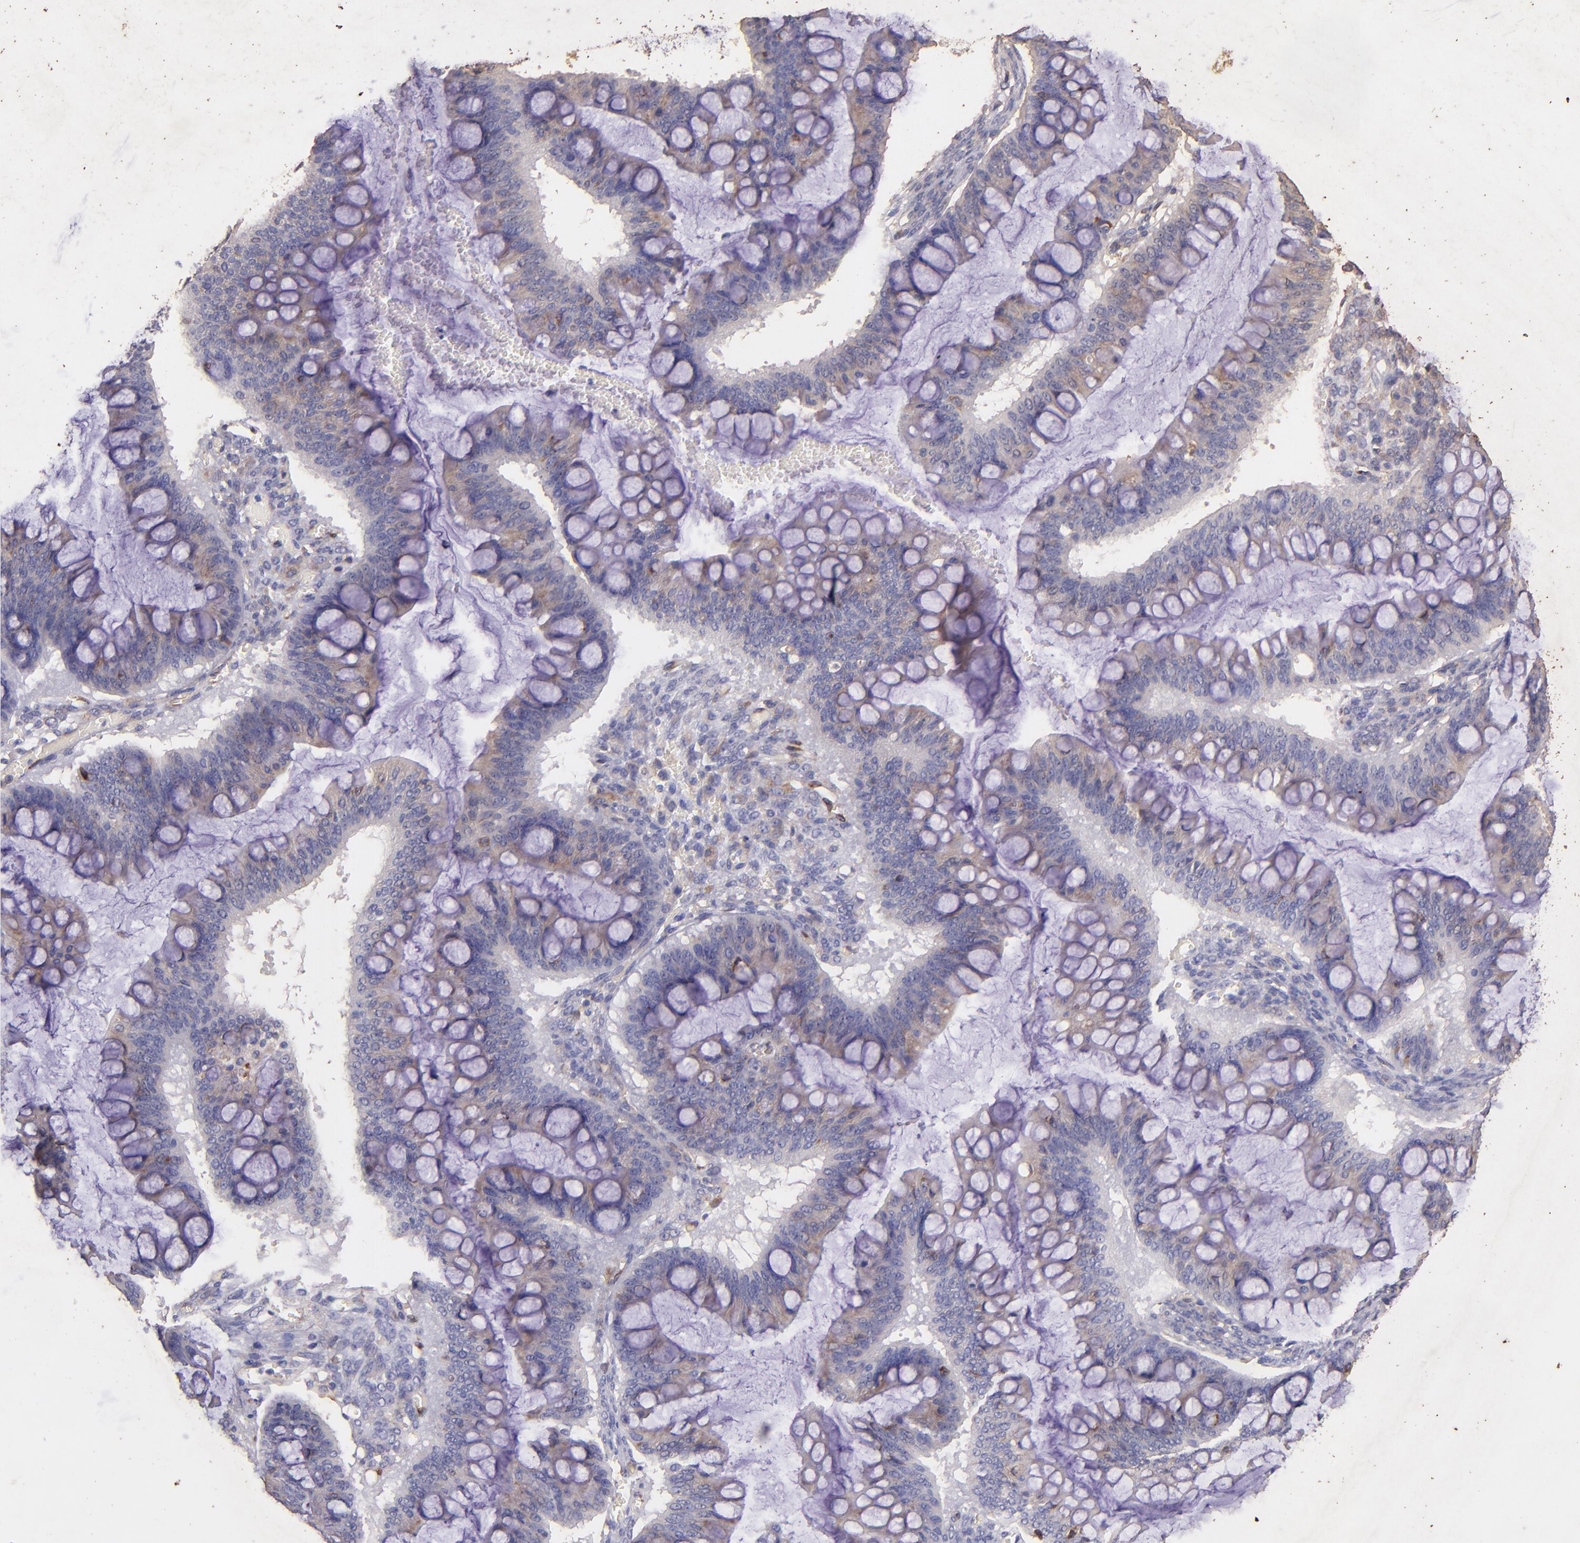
{"staining": {"intensity": "moderate", "quantity": ">75%", "location": "cytoplasmic/membranous"}, "tissue": "ovarian cancer", "cell_type": "Tumor cells", "image_type": "cancer", "snomed": [{"axis": "morphology", "description": "Cystadenocarcinoma, mucinous, NOS"}, {"axis": "topography", "description": "Ovary"}], "caption": "Immunohistochemical staining of human ovarian cancer (mucinous cystadenocarcinoma) demonstrates medium levels of moderate cytoplasmic/membranous staining in about >75% of tumor cells. The protein is stained brown, and the nuclei are stained in blue (DAB IHC with brightfield microscopy, high magnification).", "gene": "RET", "patient": {"sex": "female", "age": 73}}